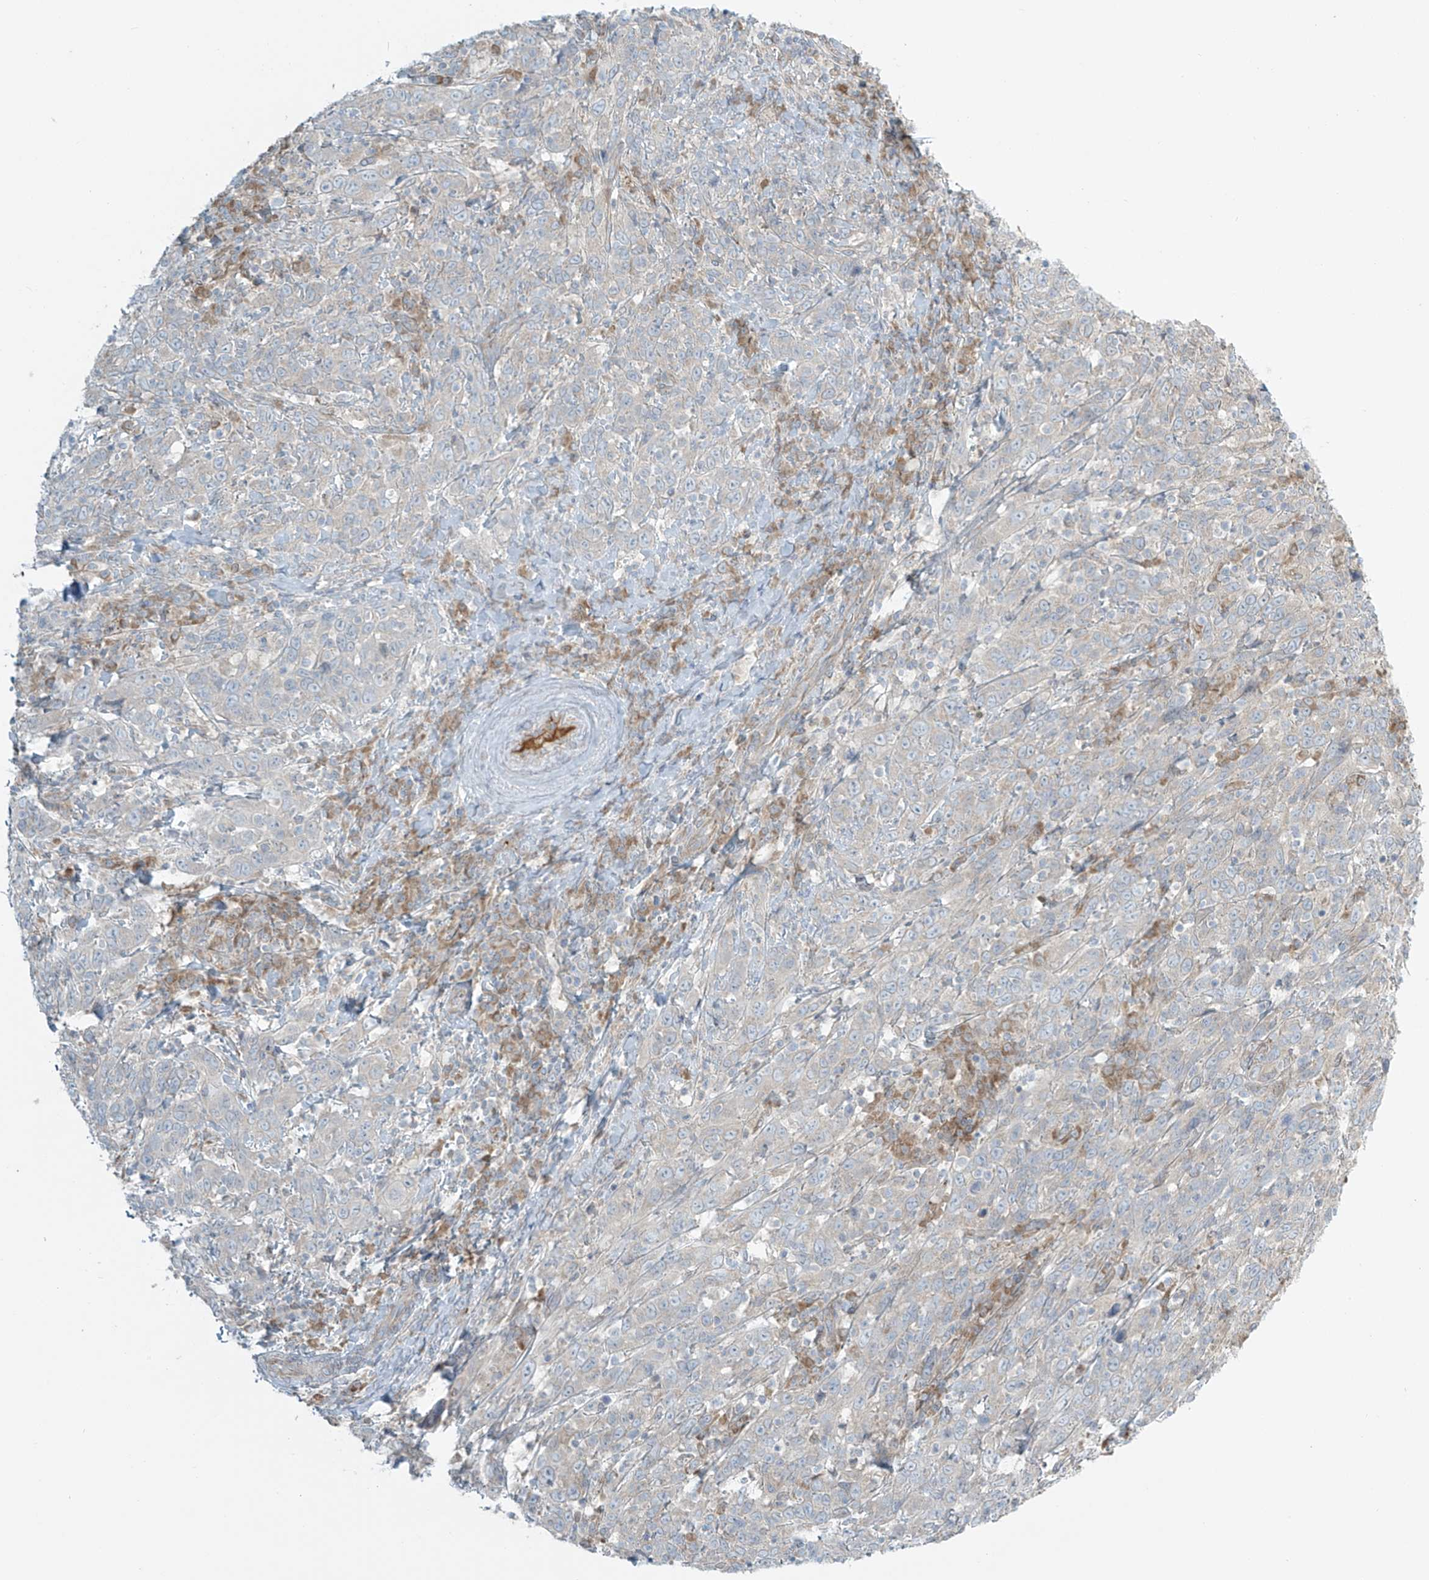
{"staining": {"intensity": "weak", "quantity": "<25%", "location": "cytoplasmic/membranous"}, "tissue": "cervical cancer", "cell_type": "Tumor cells", "image_type": "cancer", "snomed": [{"axis": "morphology", "description": "Squamous cell carcinoma, NOS"}, {"axis": "topography", "description": "Cervix"}], "caption": "DAB (3,3'-diaminobenzidine) immunohistochemical staining of squamous cell carcinoma (cervical) demonstrates no significant expression in tumor cells.", "gene": "LZTS3", "patient": {"sex": "female", "age": 46}}